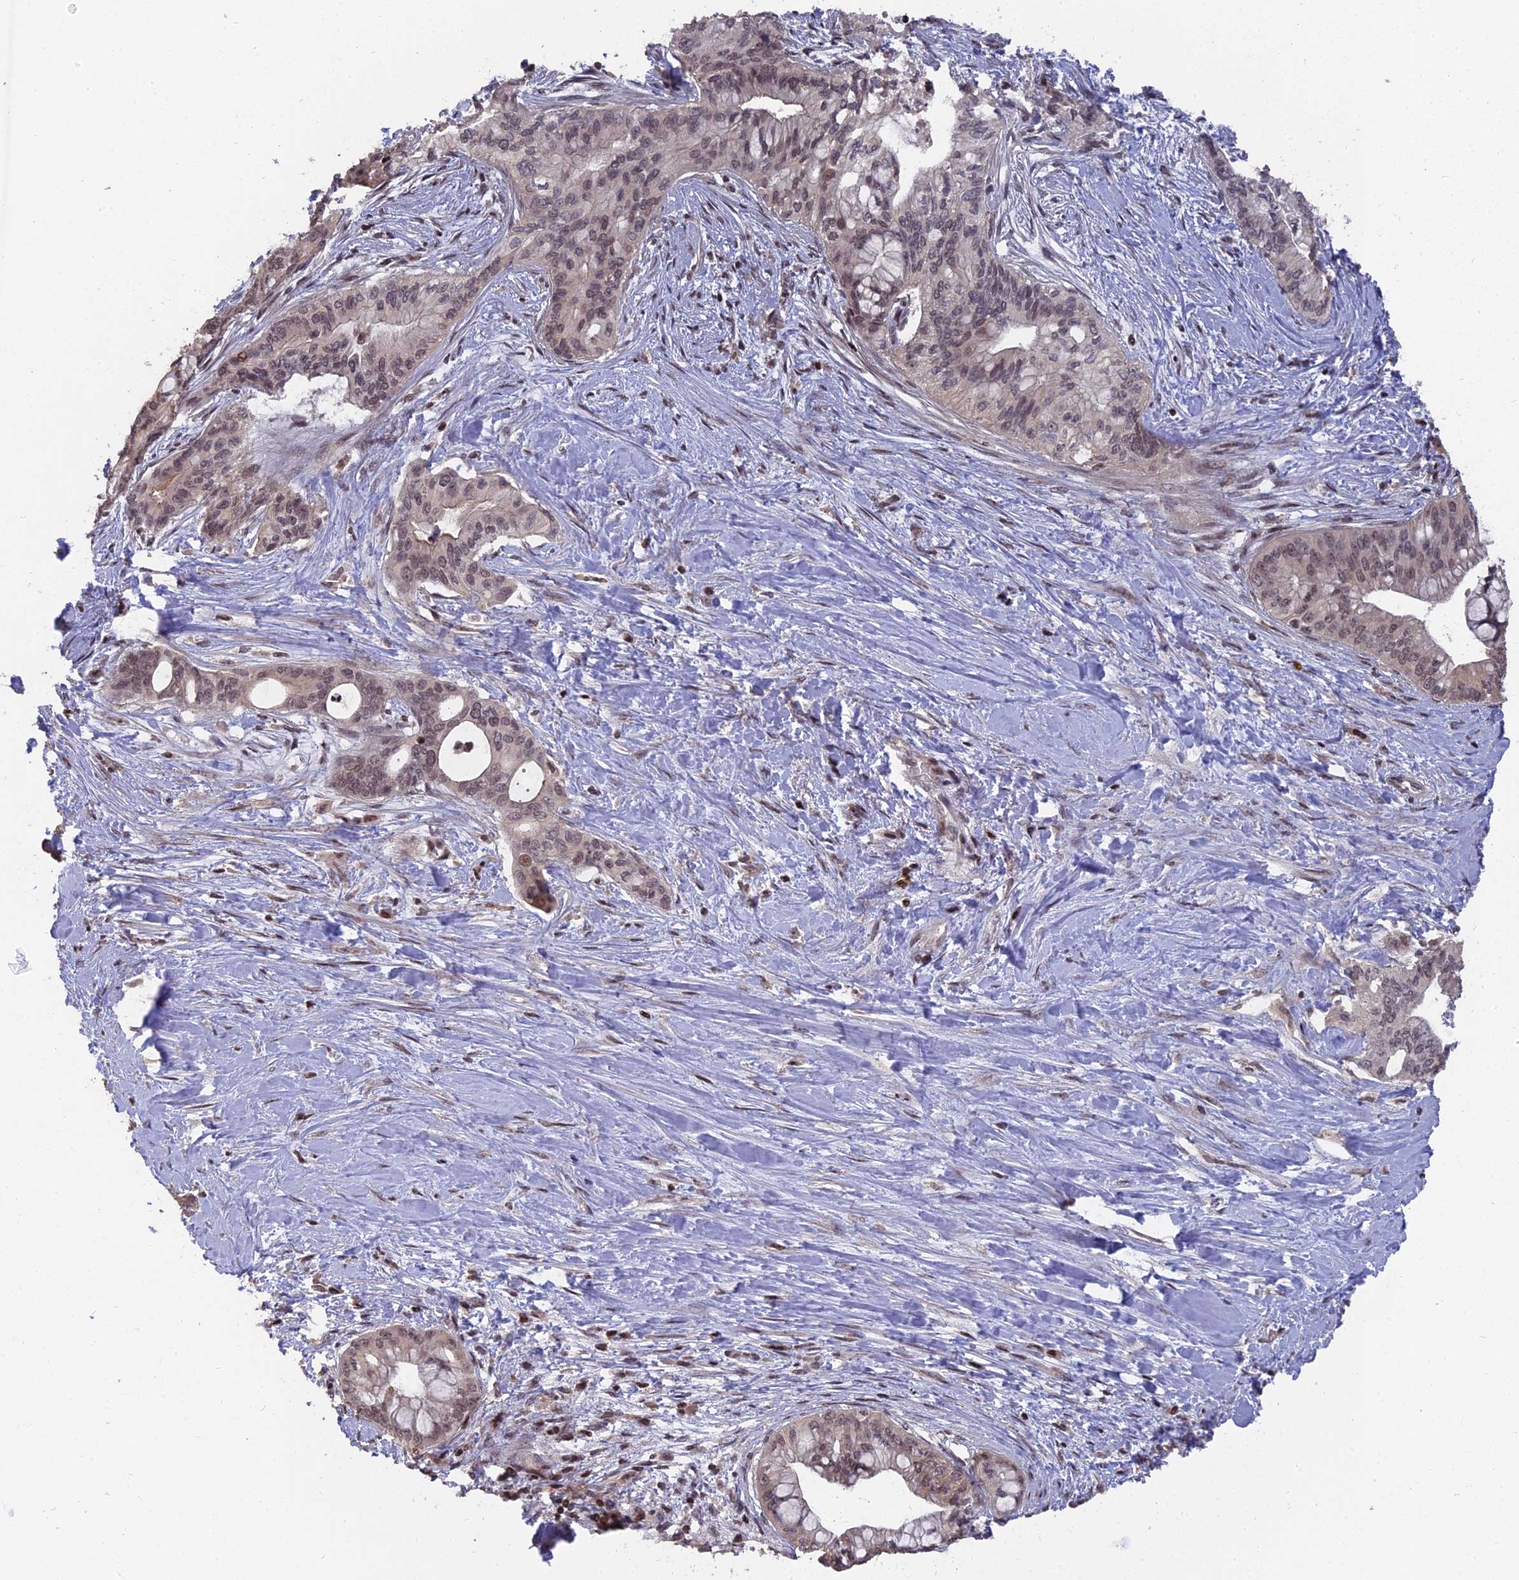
{"staining": {"intensity": "weak", "quantity": "25%-75%", "location": "nuclear"}, "tissue": "pancreatic cancer", "cell_type": "Tumor cells", "image_type": "cancer", "snomed": [{"axis": "morphology", "description": "Adenocarcinoma, NOS"}, {"axis": "topography", "description": "Pancreas"}], "caption": "Immunohistochemistry (IHC) of pancreatic adenocarcinoma displays low levels of weak nuclear positivity in about 25%-75% of tumor cells.", "gene": "NR1H3", "patient": {"sex": "male", "age": 46}}